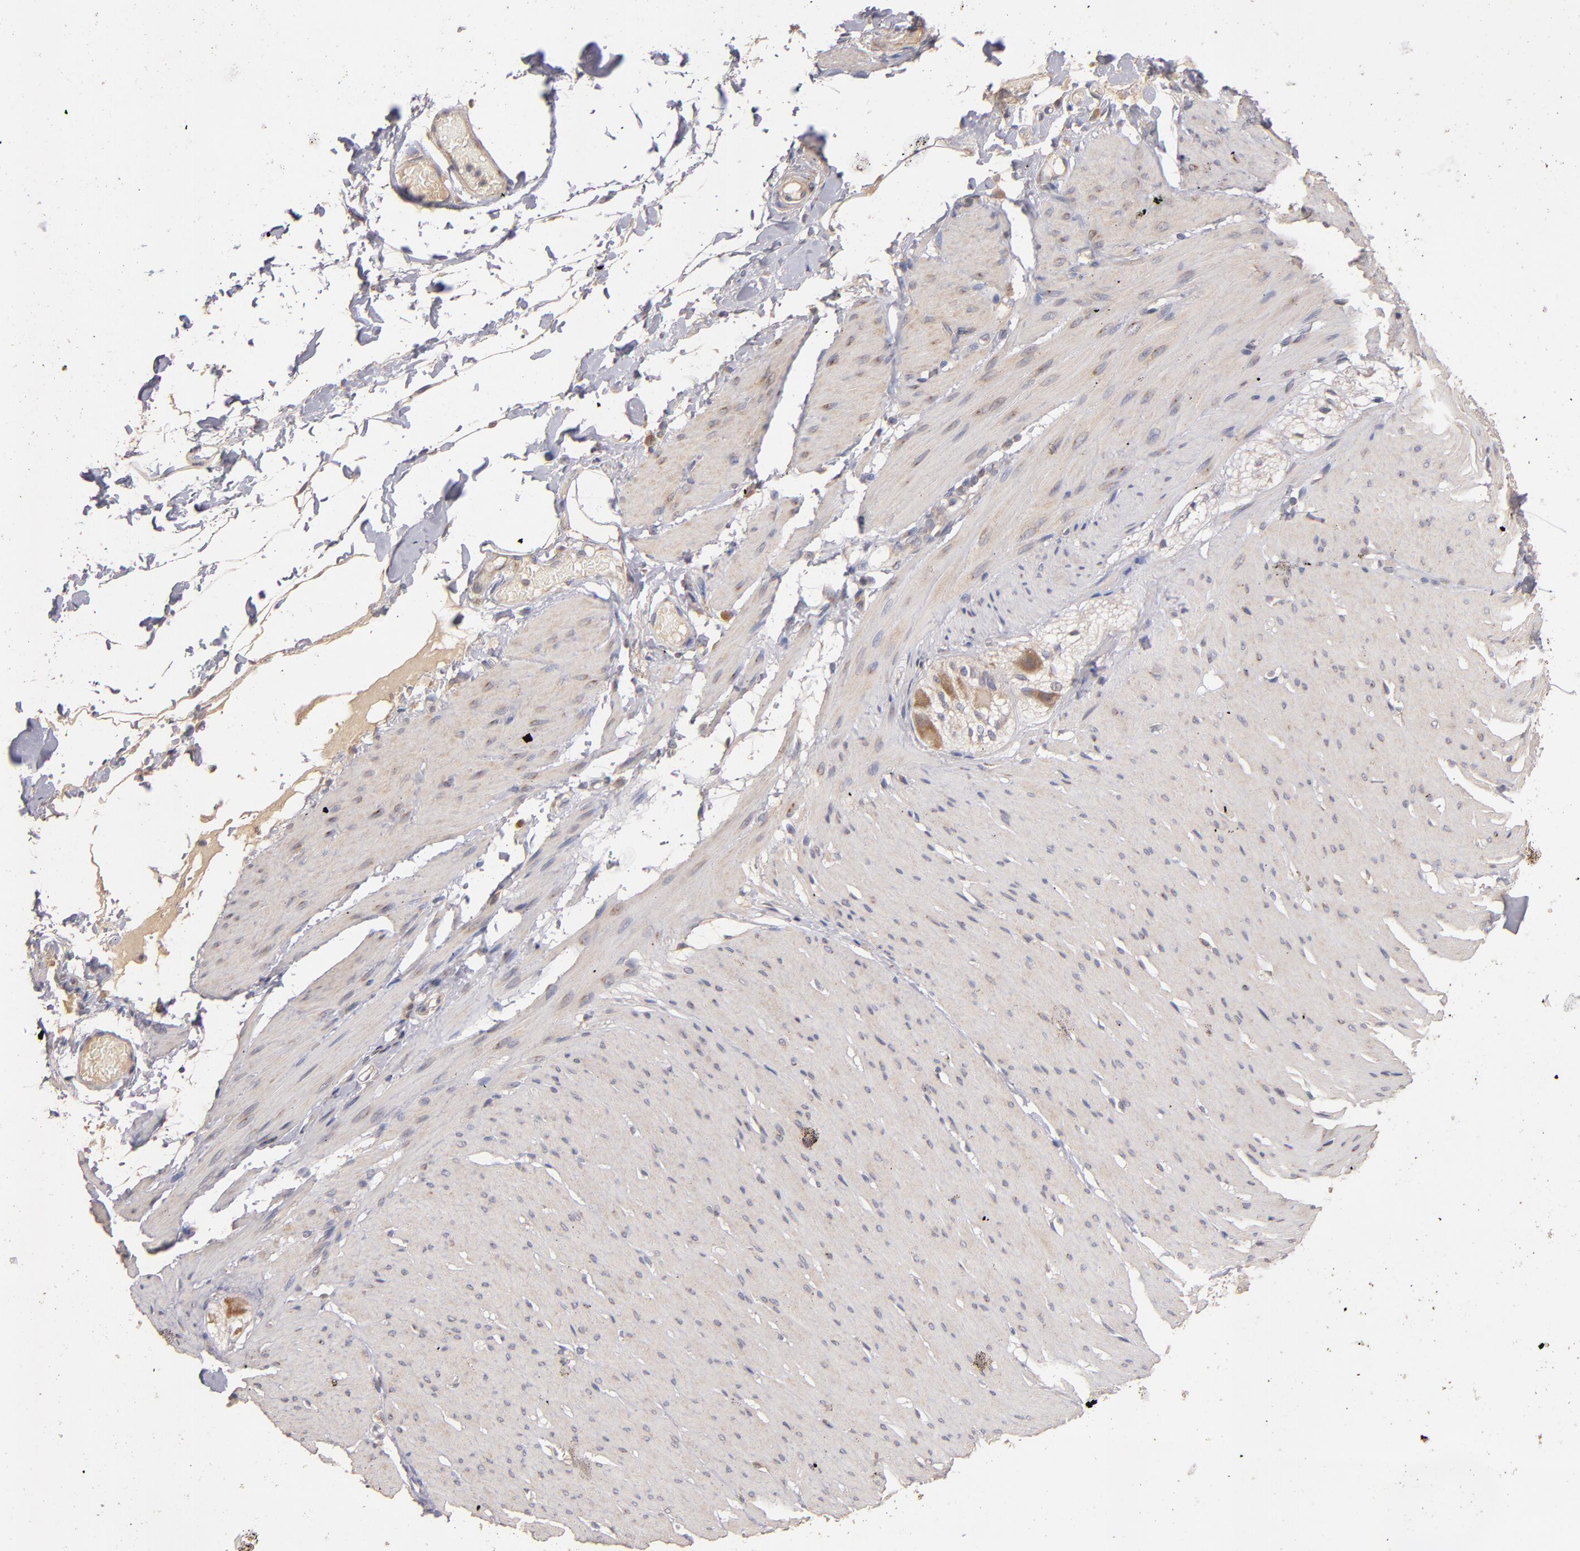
{"staining": {"intensity": "weak", "quantity": ">75%", "location": "cytoplasmic/membranous"}, "tissue": "smooth muscle", "cell_type": "Smooth muscle cells", "image_type": "normal", "snomed": [{"axis": "morphology", "description": "Normal tissue, NOS"}, {"axis": "topography", "description": "Smooth muscle"}, {"axis": "topography", "description": "Colon"}], "caption": "High-magnification brightfield microscopy of normal smooth muscle stained with DAB (brown) and counterstained with hematoxylin (blue). smooth muscle cells exhibit weak cytoplasmic/membranous positivity is present in approximately>75% of cells. (IHC, brightfield microscopy, high magnification).", "gene": "UPF3B", "patient": {"sex": "male", "age": 67}}